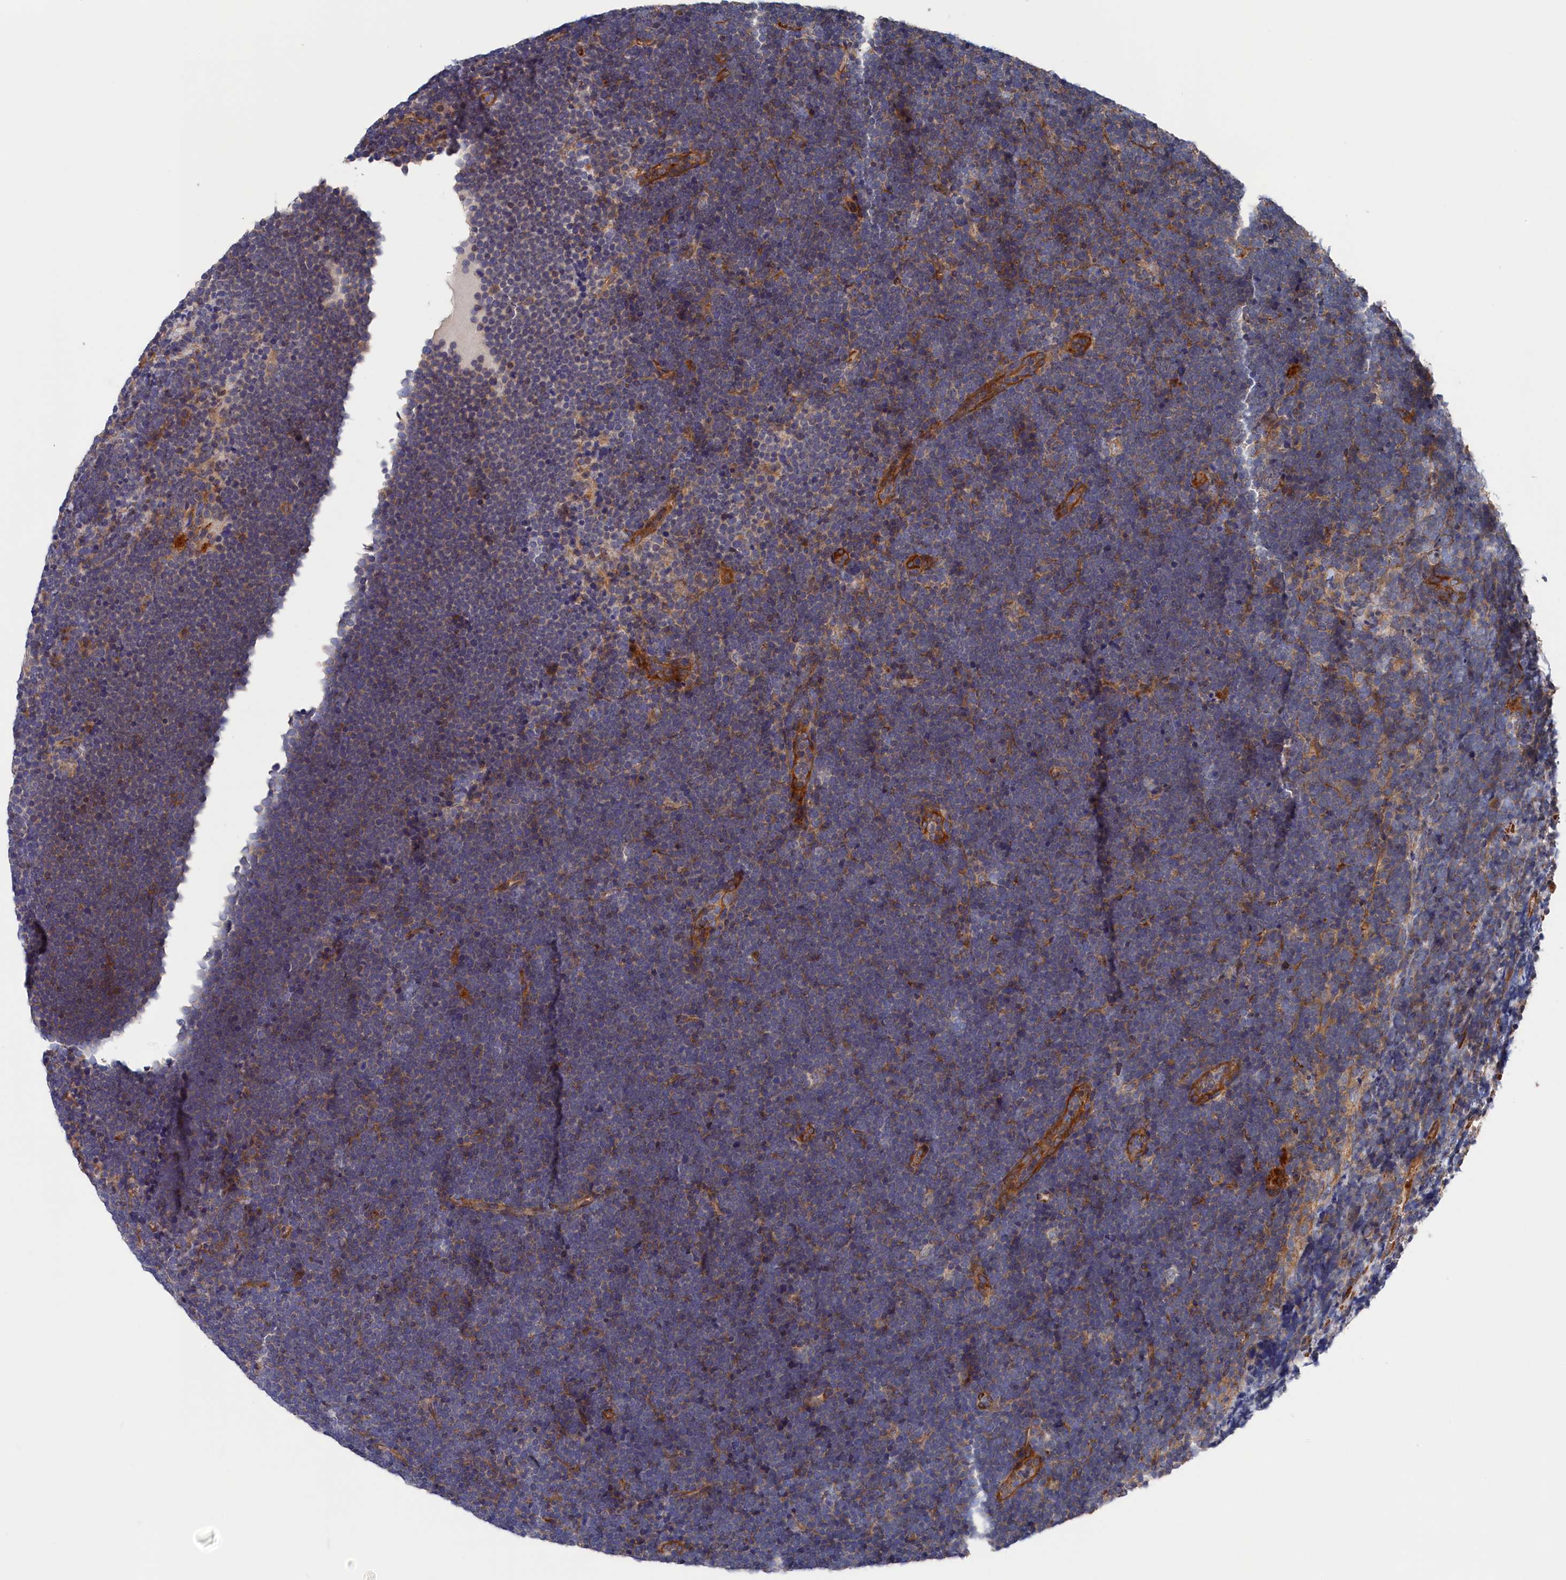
{"staining": {"intensity": "weak", "quantity": "<25%", "location": "cytoplasmic/membranous"}, "tissue": "lymphoma", "cell_type": "Tumor cells", "image_type": "cancer", "snomed": [{"axis": "morphology", "description": "Malignant lymphoma, non-Hodgkin's type, High grade"}, {"axis": "topography", "description": "Lymph node"}], "caption": "High power microscopy micrograph of an immunohistochemistry micrograph of high-grade malignant lymphoma, non-Hodgkin's type, revealing no significant expression in tumor cells. (Immunohistochemistry (ihc), brightfield microscopy, high magnification).", "gene": "LDHD", "patient": {"sex": "male", "age": 13}}